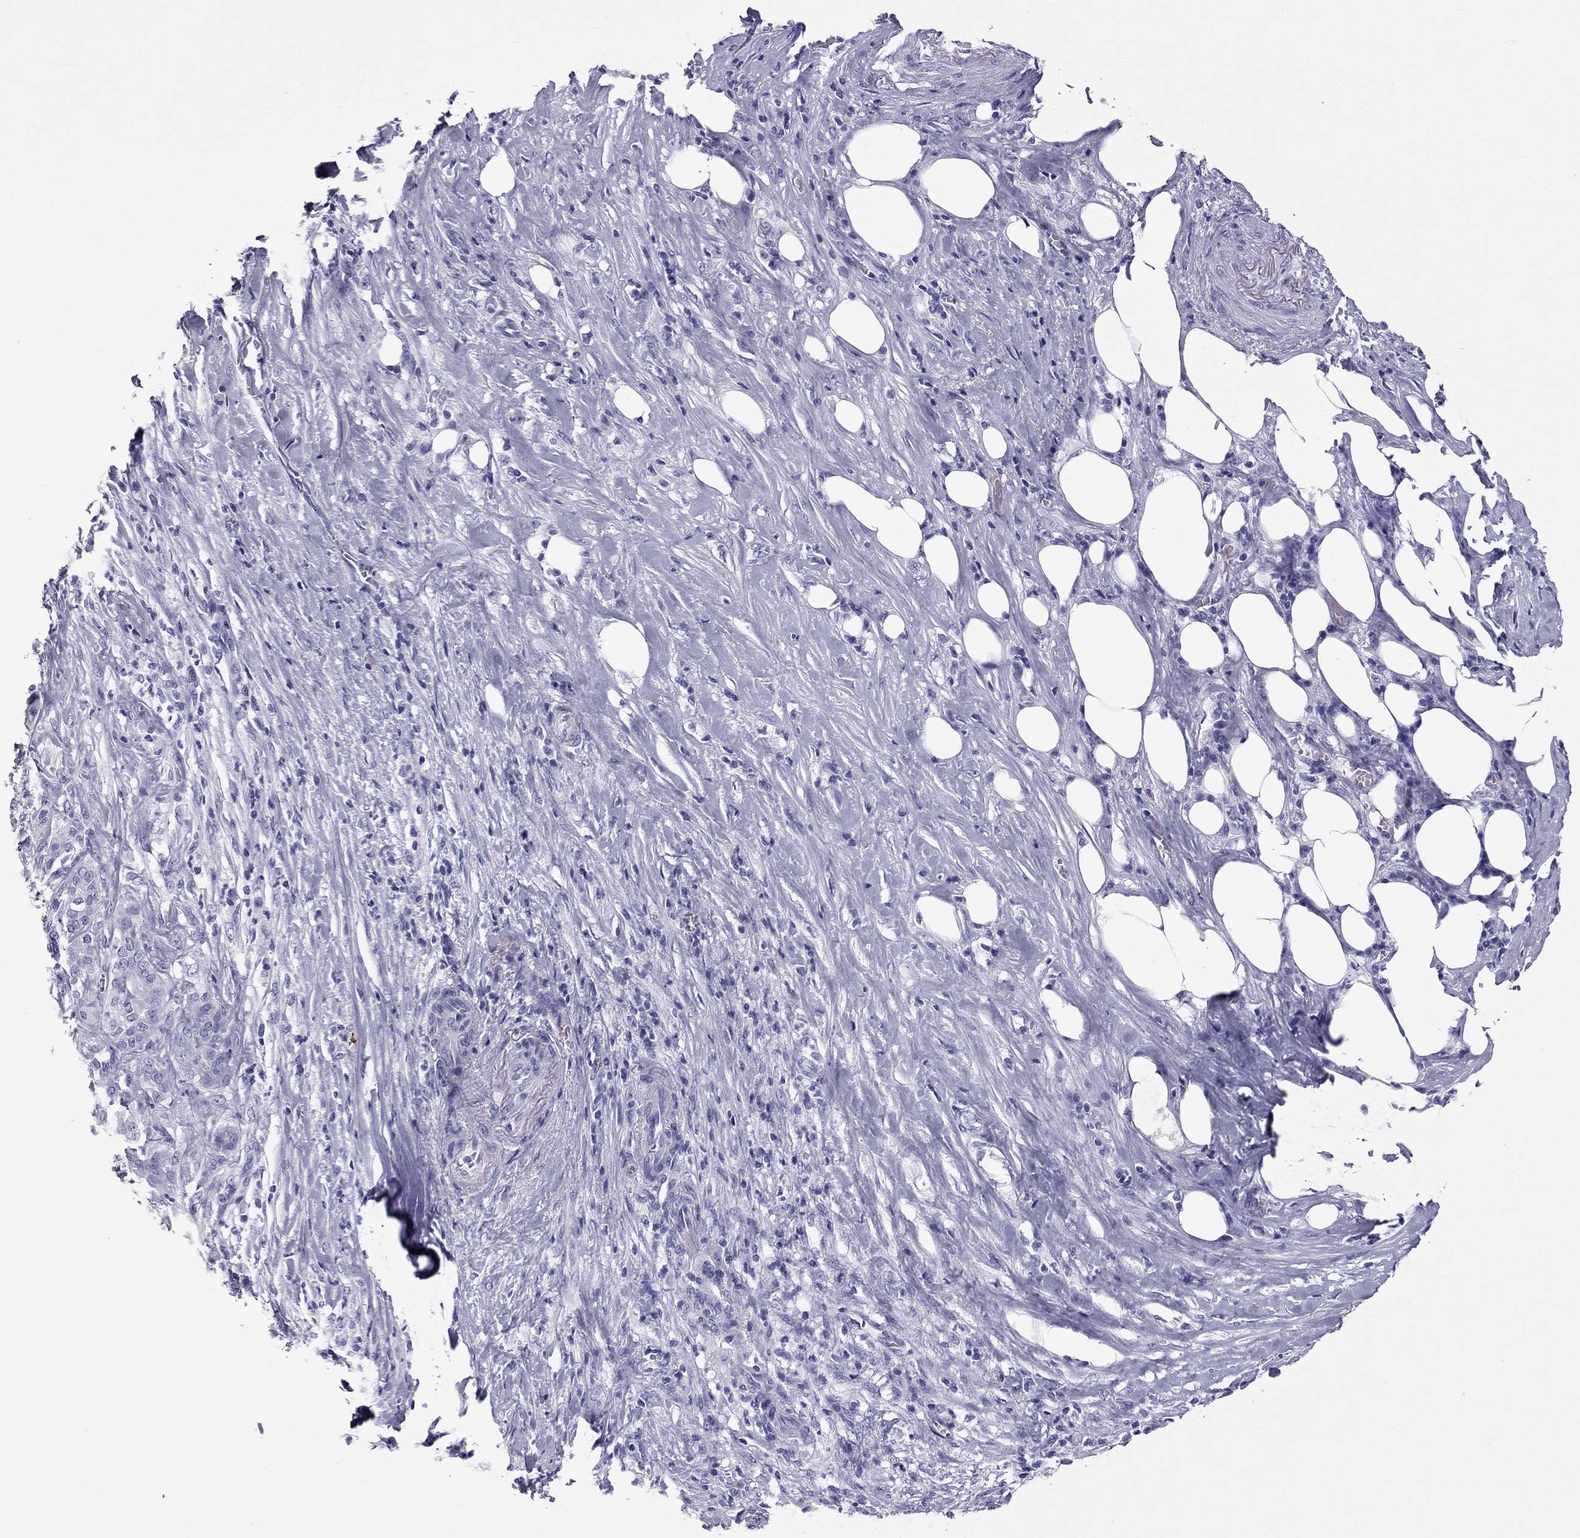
{"staining": {"intensity": "negative", "quantity": "none", "location": "none"}, "tissue": "pancreatic cancer", "cell_type": "Tumor cells", "image_type": "cancer", "snomed": [{"axis": "morphology", "description": "Adenocarcinoma, NOS"}, {"axis": "topography", "description": "Pancreas"}], "caption": "Tumor cells are negative for protein expression in human adenocarcinoma (pancreatic).", "gene": "SCART1", "patient": {"sex": "male", "age": 57}}